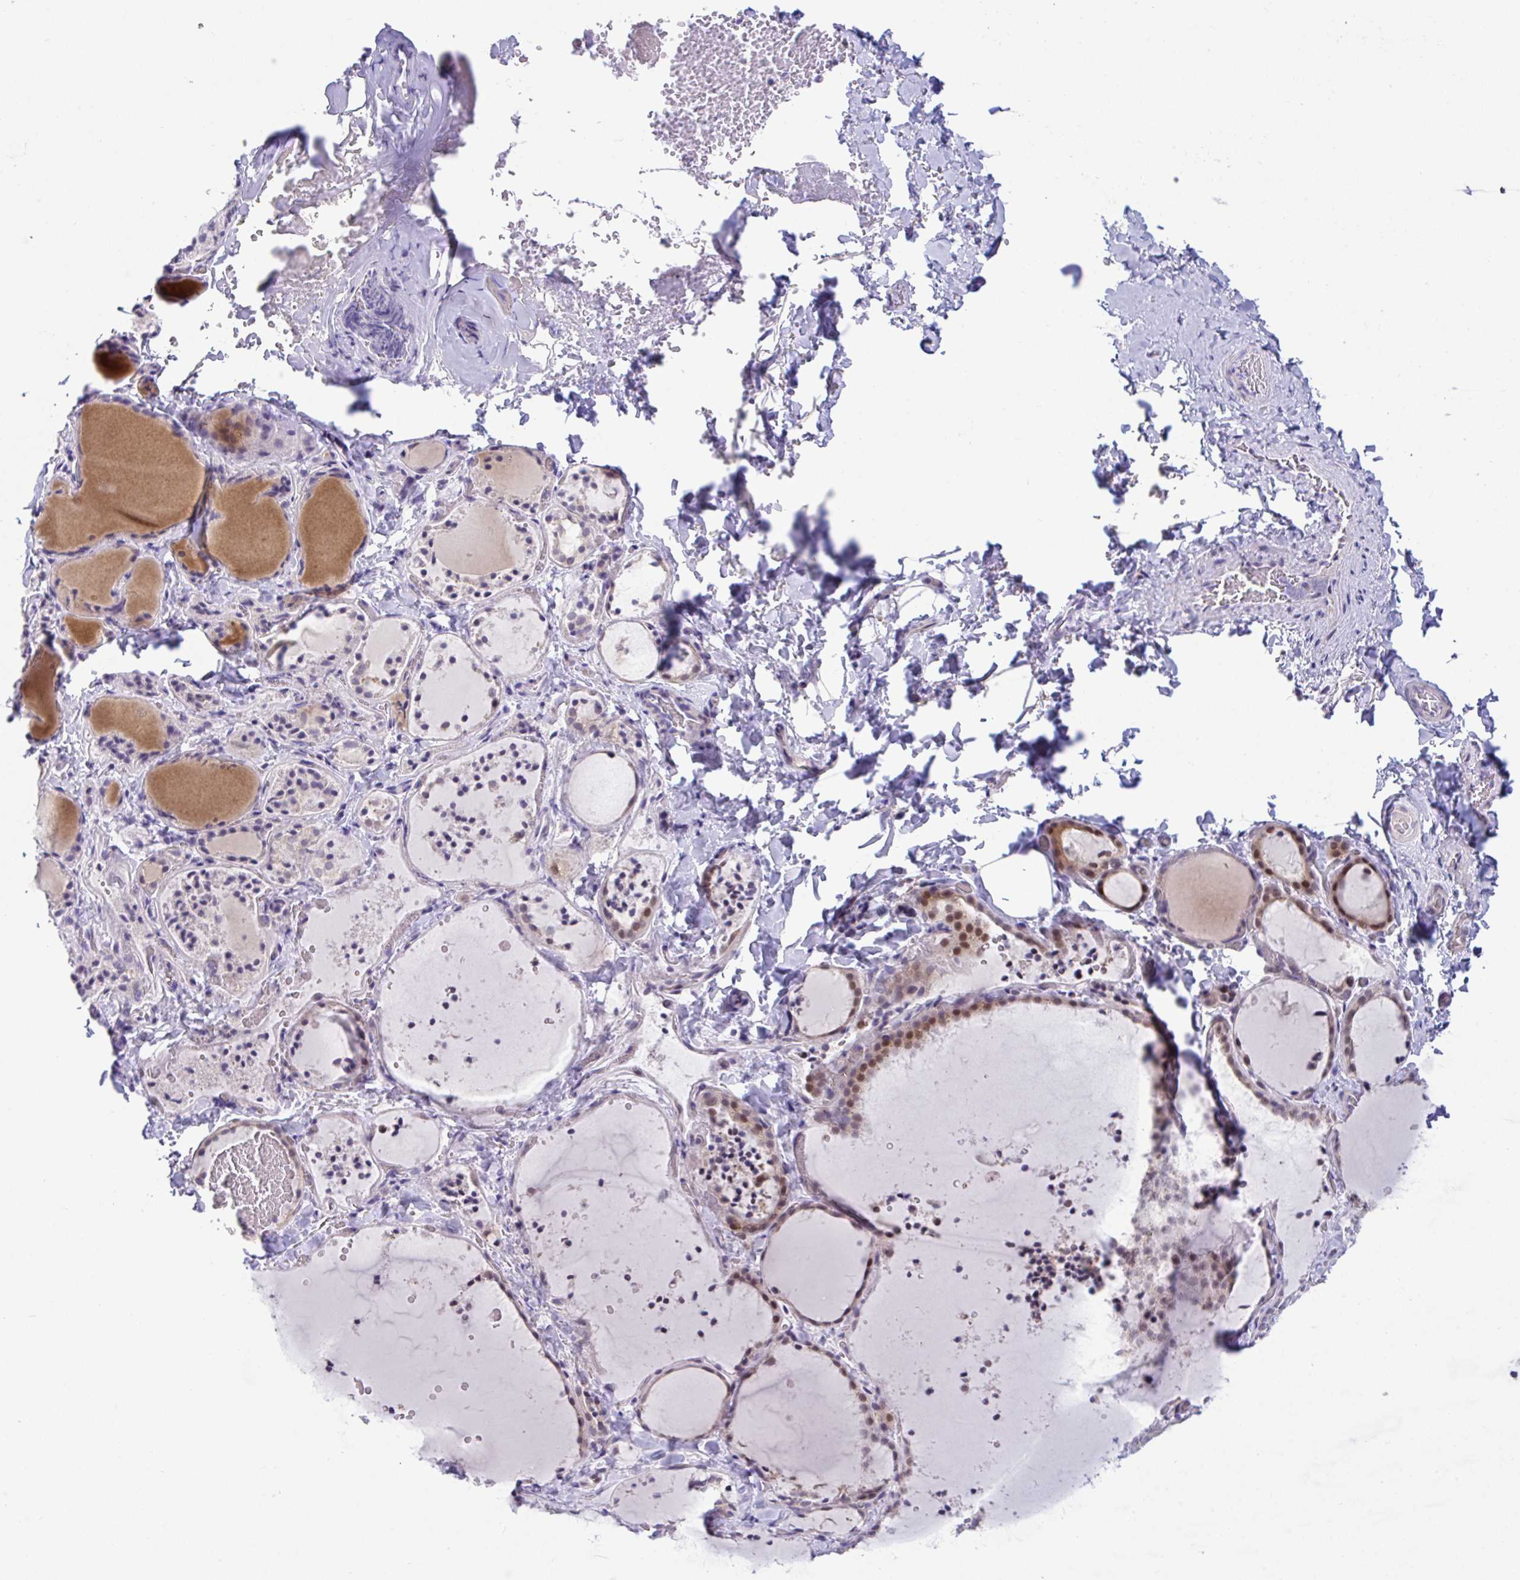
{"staining": {"intensity": "moderate", "quantity": "25%-75%", "location": "nuclear"}, "tissue": "thyroid gland", "cell_type": "Glandular cells", "image_type": "normal", "snomed": [{"axis": "morphology", "description": "Normal tissue, NOS"}, {"axis": "topography", "description": "Thyroid gland"}], "caption": "High-power microscopy captured an immunohistochemistry image of benign thyroid gland, revealing moderate nuclear positivity in approximately 25%-75% of glandular cells.", "gene": "USP35", "patient": {"sex": "female", "age": 22}}